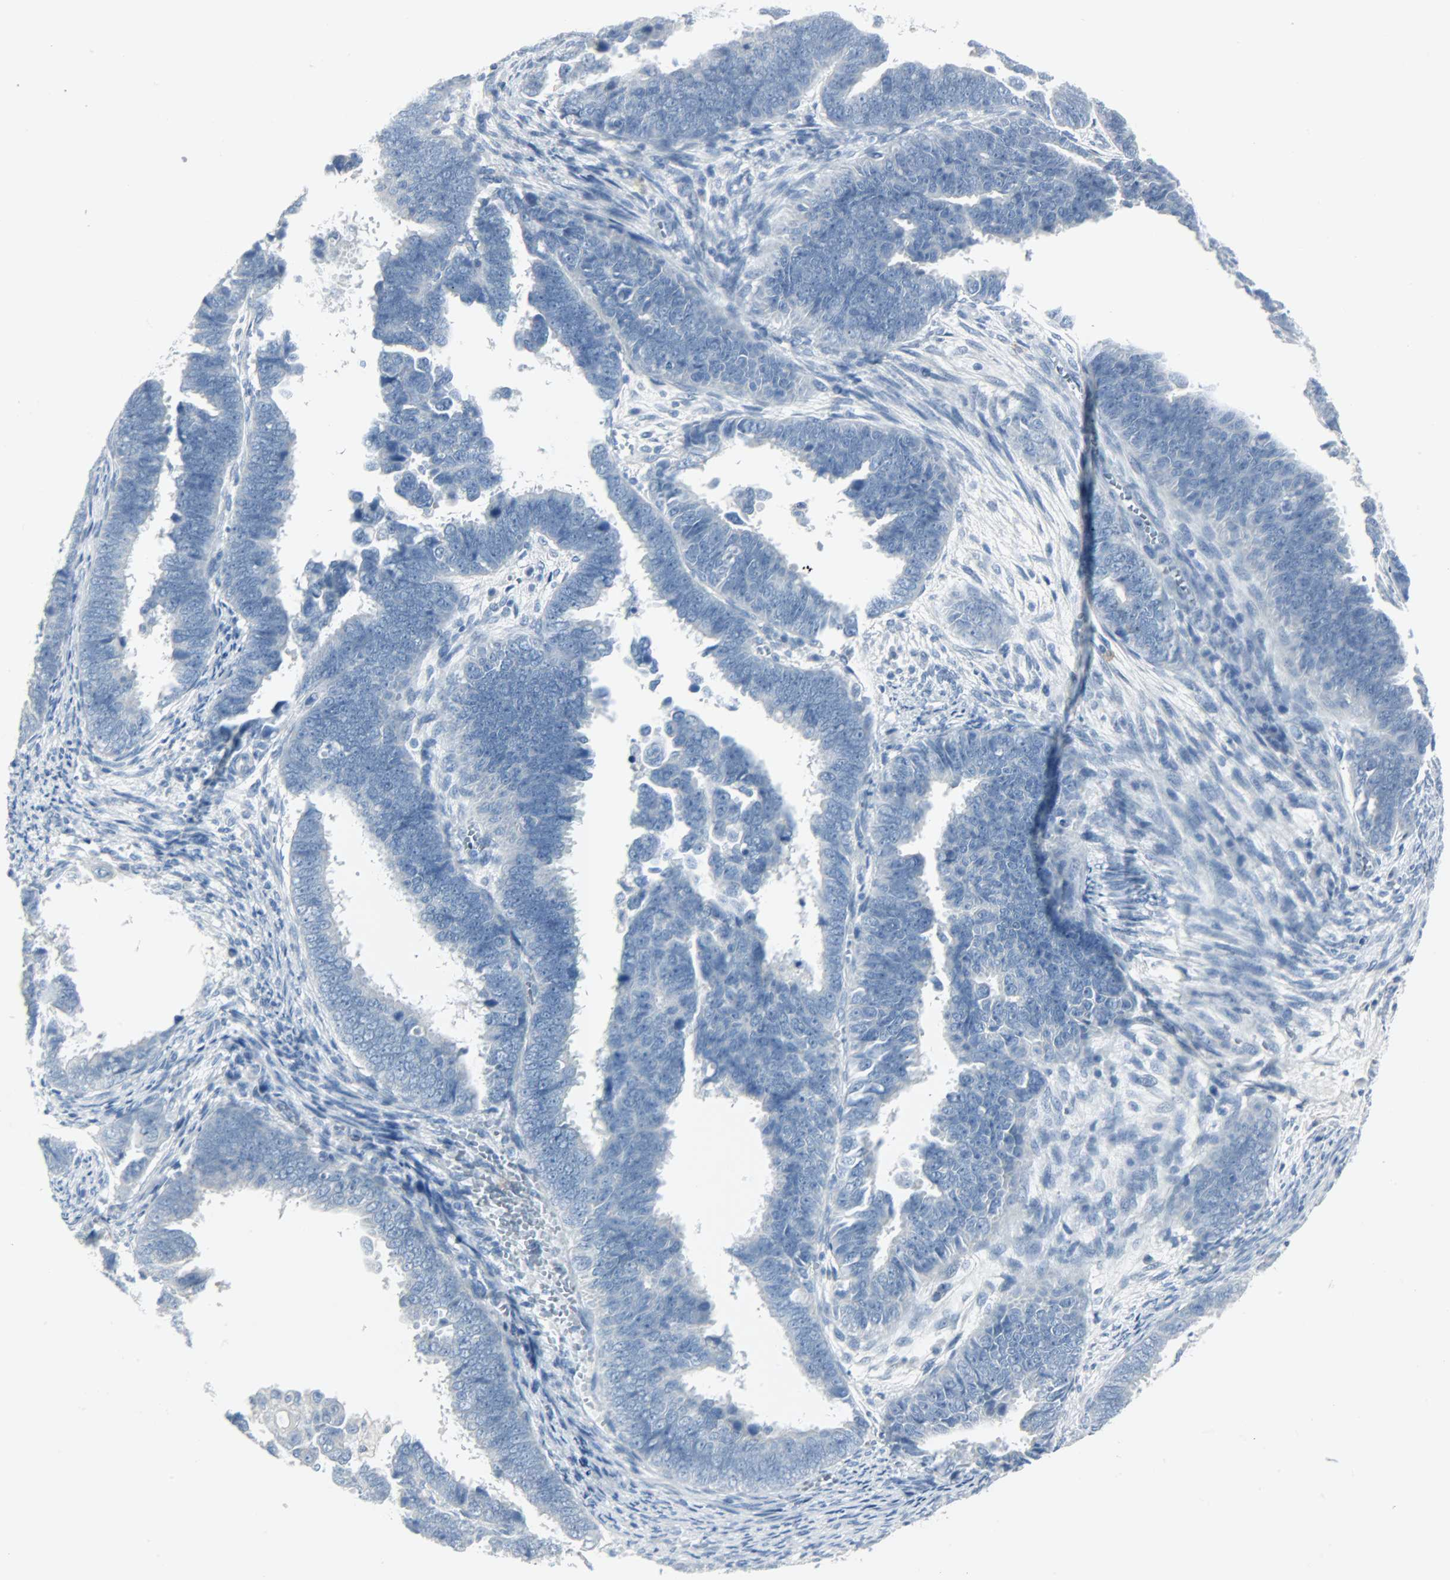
{"staining": {"intensity": "negative", "quantity": "none", "location": "none"}, "tissue": "endometrial cancer", "cell_type": "Tumor cells", "image_type": "cancer", "snomed": [{"axis": "morphology", "description": "Adenocarcinoma, NOS"}, {"axis": "topography", "description": "Endometrium"}], "caption": "Photomicrograph shows no significant protein positivity in tumor cells of endometrial adenocarcinoma.", "gene": "KIT", "patient": {"sex": "female", "age": 75}}